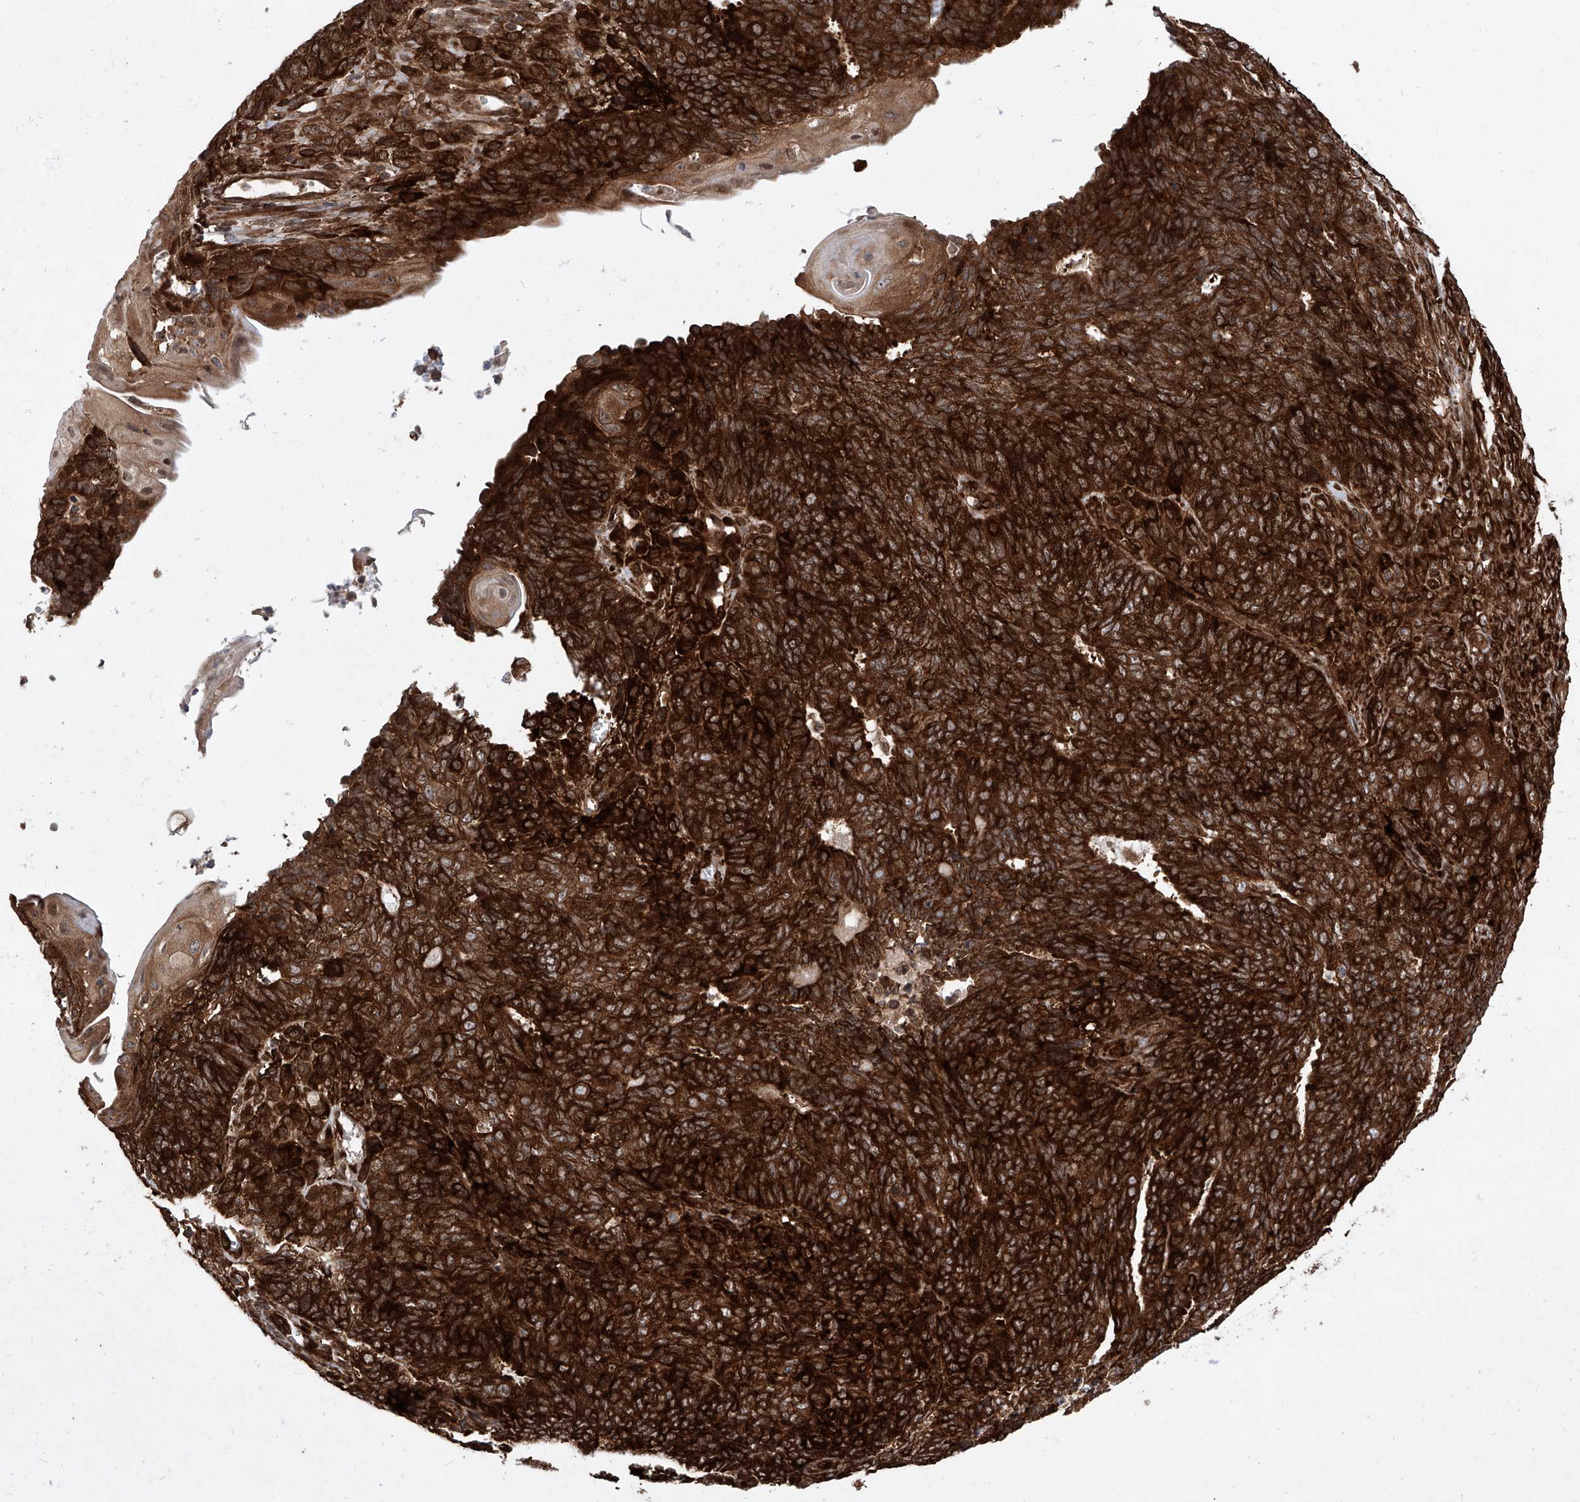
{"staining": {"intensity": "strong", "quantity": ">75%", "location": "cytoplasmic/membranous"}, "tissue": "endometrial cancer", "cell_type": "Tumor cells", "image_type": "cancer", "snomed": [{"axis": "morphology", "description": "Adenocarcinoma, NOS"}, {"axis": "topography", "description": "Endometrium"}], "caption": "Protein staining displays strong cytoplasmic/membranous positivity in approximately >75% of tumor cells in adenocarcinoma (endometrial). (Brightfield microscopy of DAB IHC at high magnification).", "gene": "MAGED2", "patient": {"sex": "female", "age": 32}}